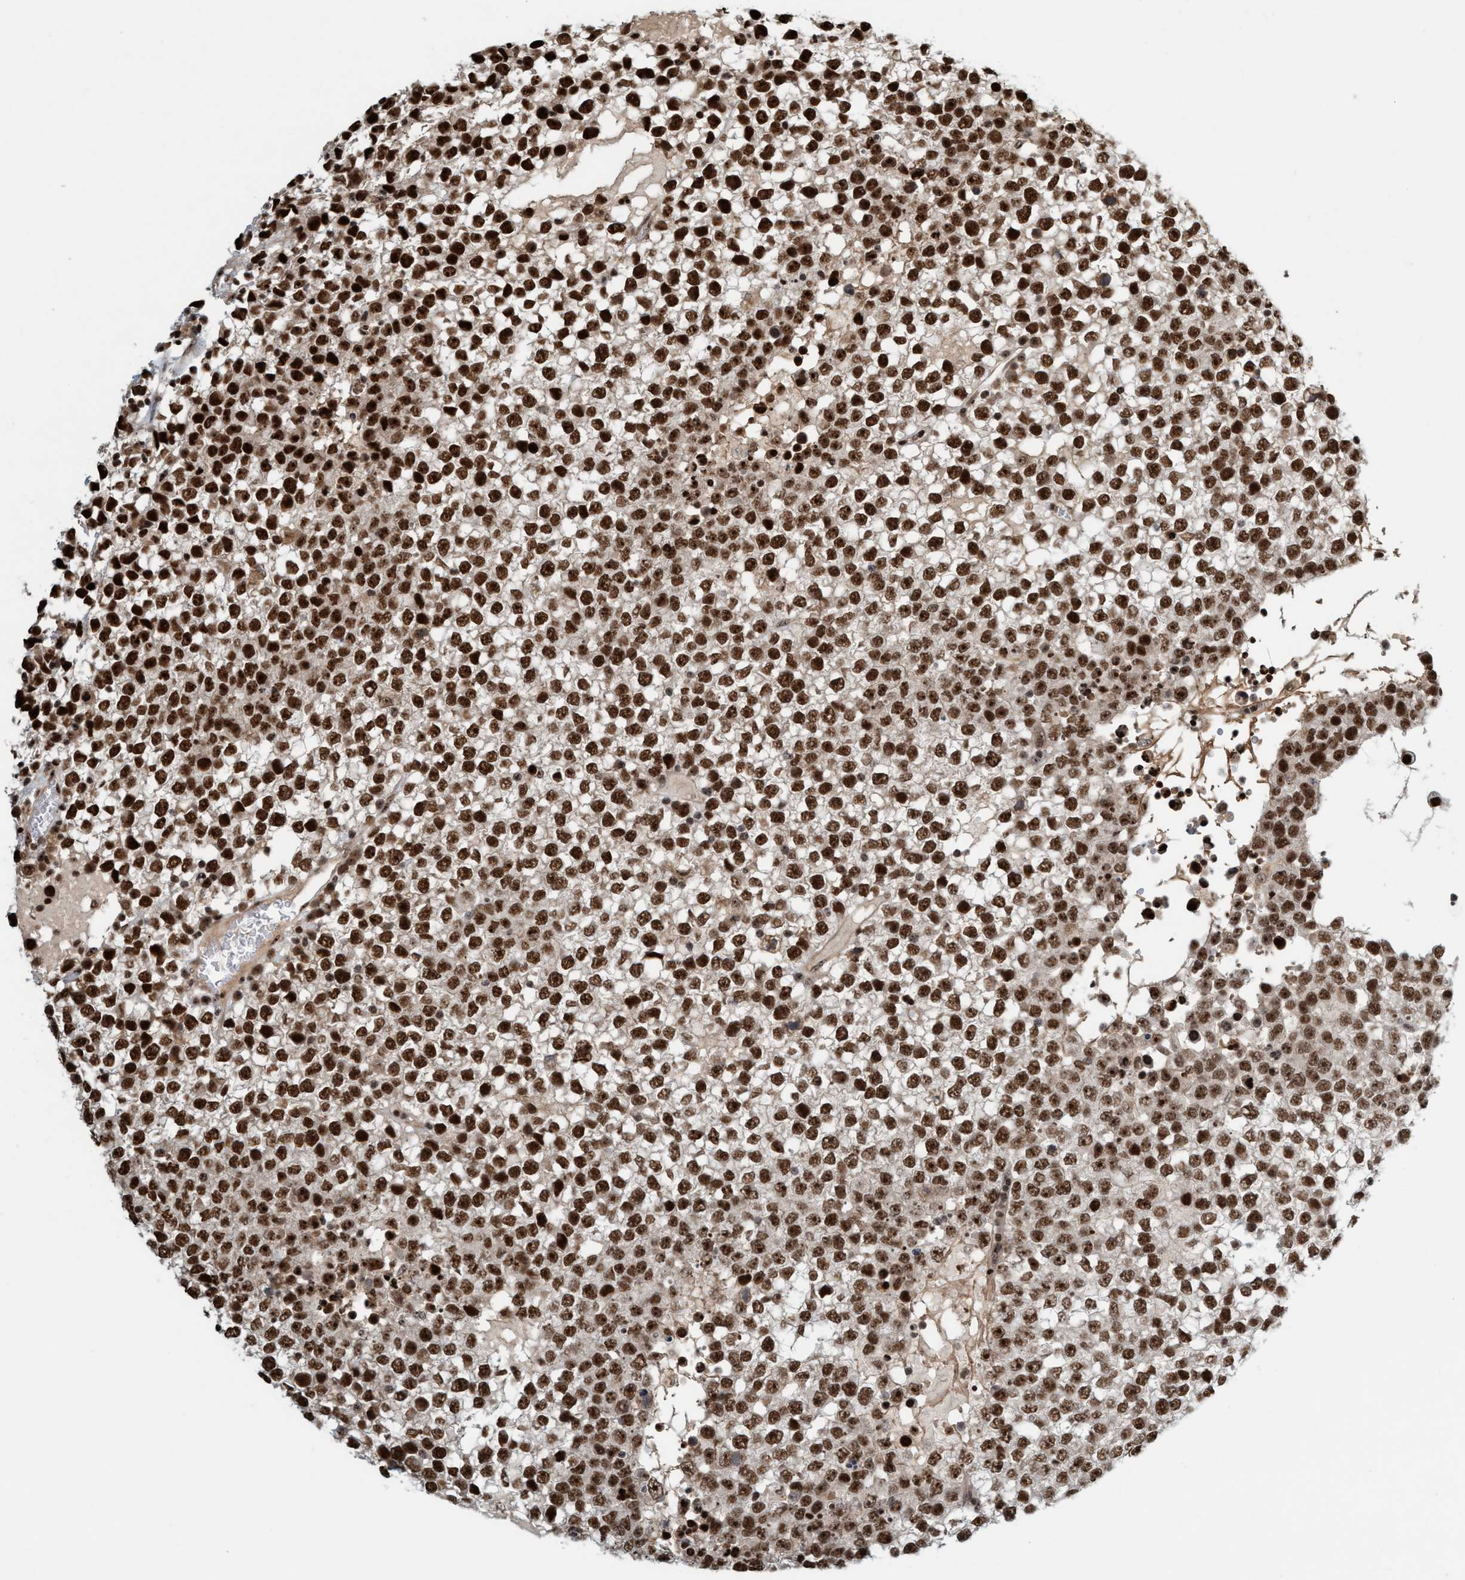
{"staining": {"intensity": "strong", "quantity": ">75%", "location": "nuclear"}, "tissue": "testis cancer", "cell_type": "Tumor cells", "image_type": "cancer", "snomed": [{"axis": "morphology", "description": "Seminoma, NOS"}, {"axis": "topography", "description": "Testis"}], "caption": "Immunohistochemistry (DAB (3,3'-diaminobenzidine)) staining of human testis seminoma shows strong nuclear protein positivity in approximately >75% of tumor cells. The staining was performed using DAB, with brown indicating positive protein expression. Nuclei are stained blue with hematoxylin.", "gene": "SMCR8", "patient": {"sex": "male", "age": 65}}